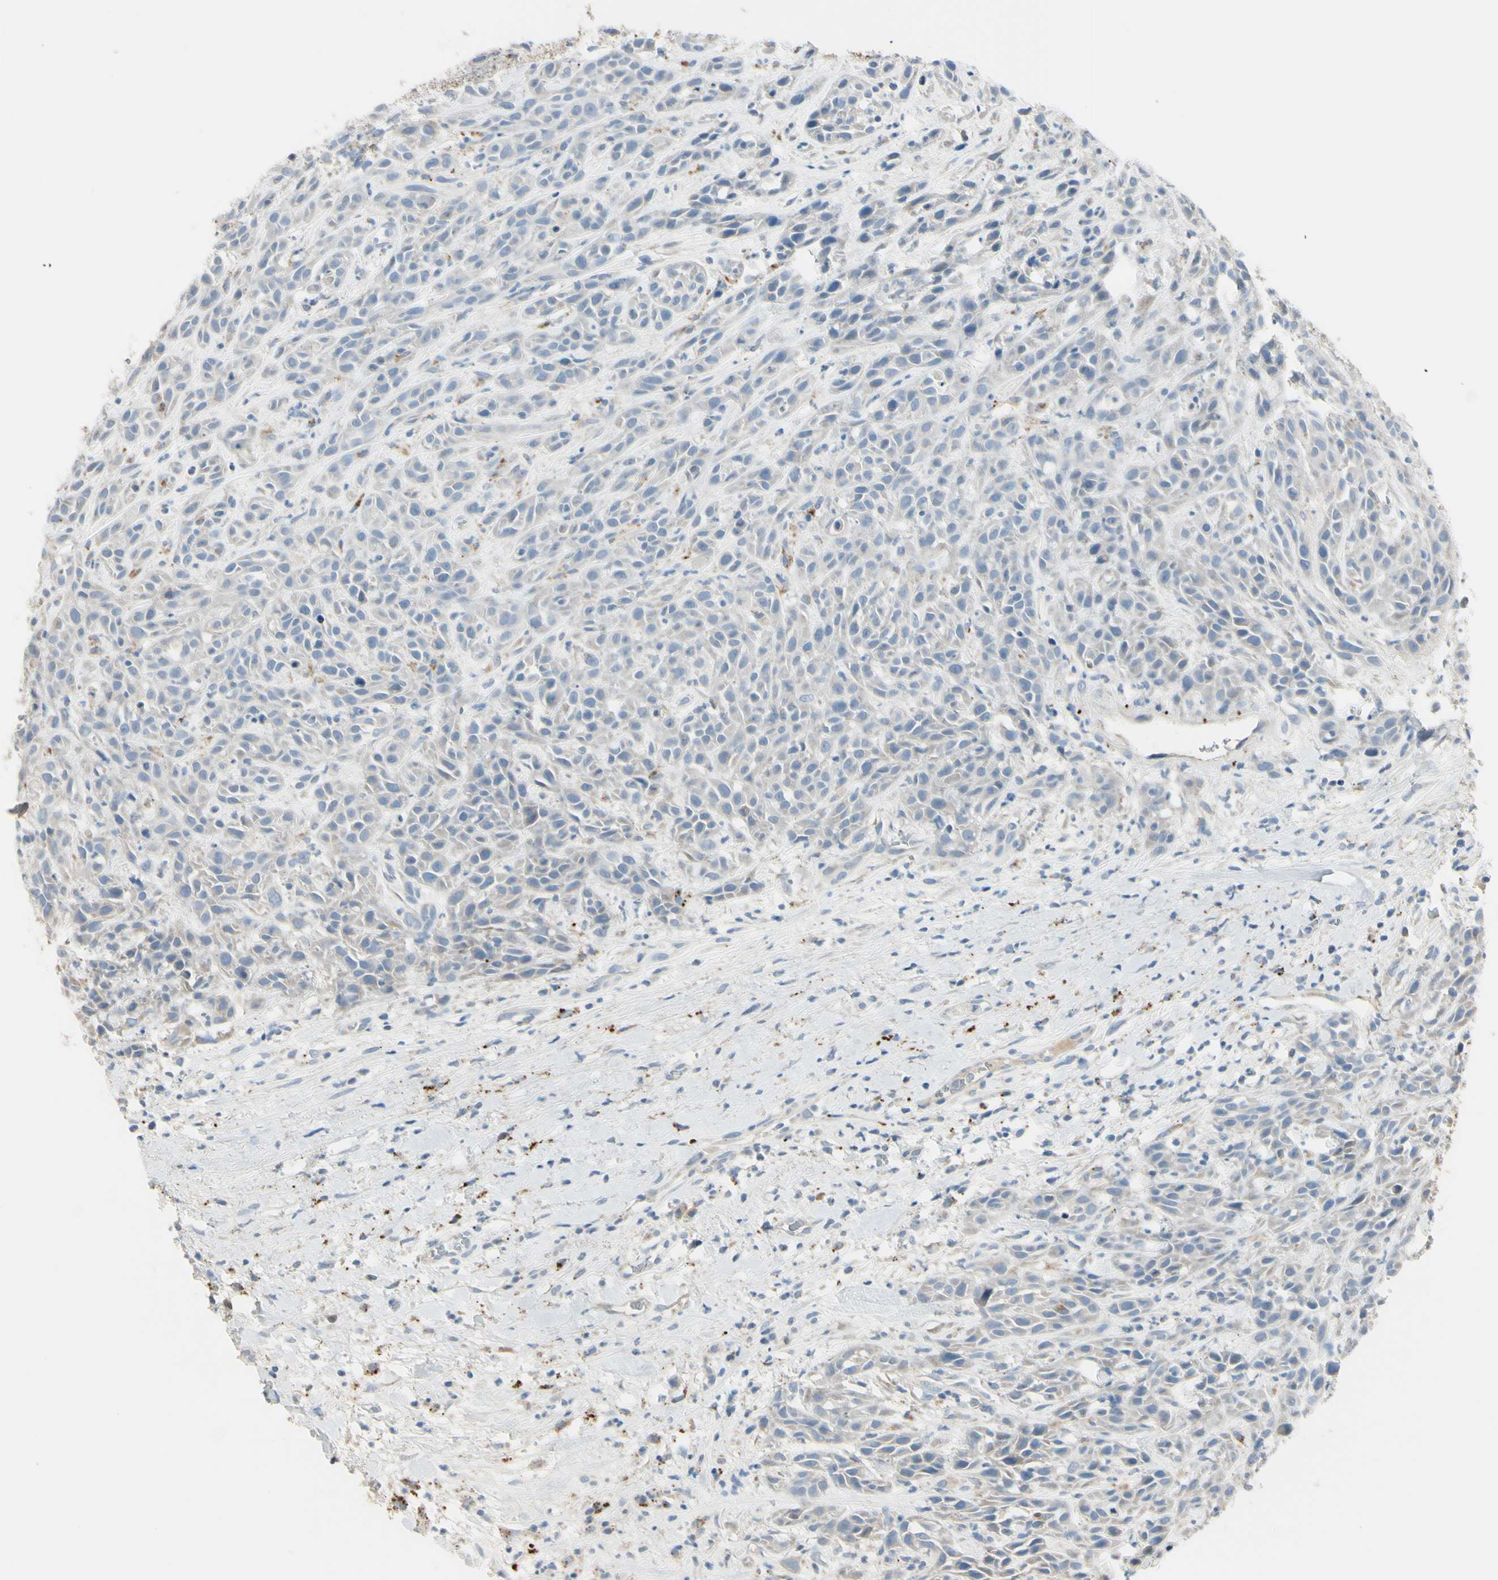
{"staining": {"intensity": "weak", "quantity": ">75%", "location": "cytoplasmic/membranous"}, "tissue": "head and neck cancer", "cell_type": "Tumor cells", "image_type": "cancer", "snomed": [{"axis": "morphology", "description": "Normal tissue, NOS"}, {"axis": "morphology", "description": "Squamous cell carcinoma, NOS"}, {"axis": "topography", "description": "Cartilage tissue"}, {"axis": "topography", "description": "Head-Neck"}], "caption": "The micrograph exhibits staining of head and neck cancer, revealing weak cytoplasmic/membranous protein staining (brown color) within tumor cells.", "gene": "ANGPTL1", "patient": {"sex": "male", "age": 62}}